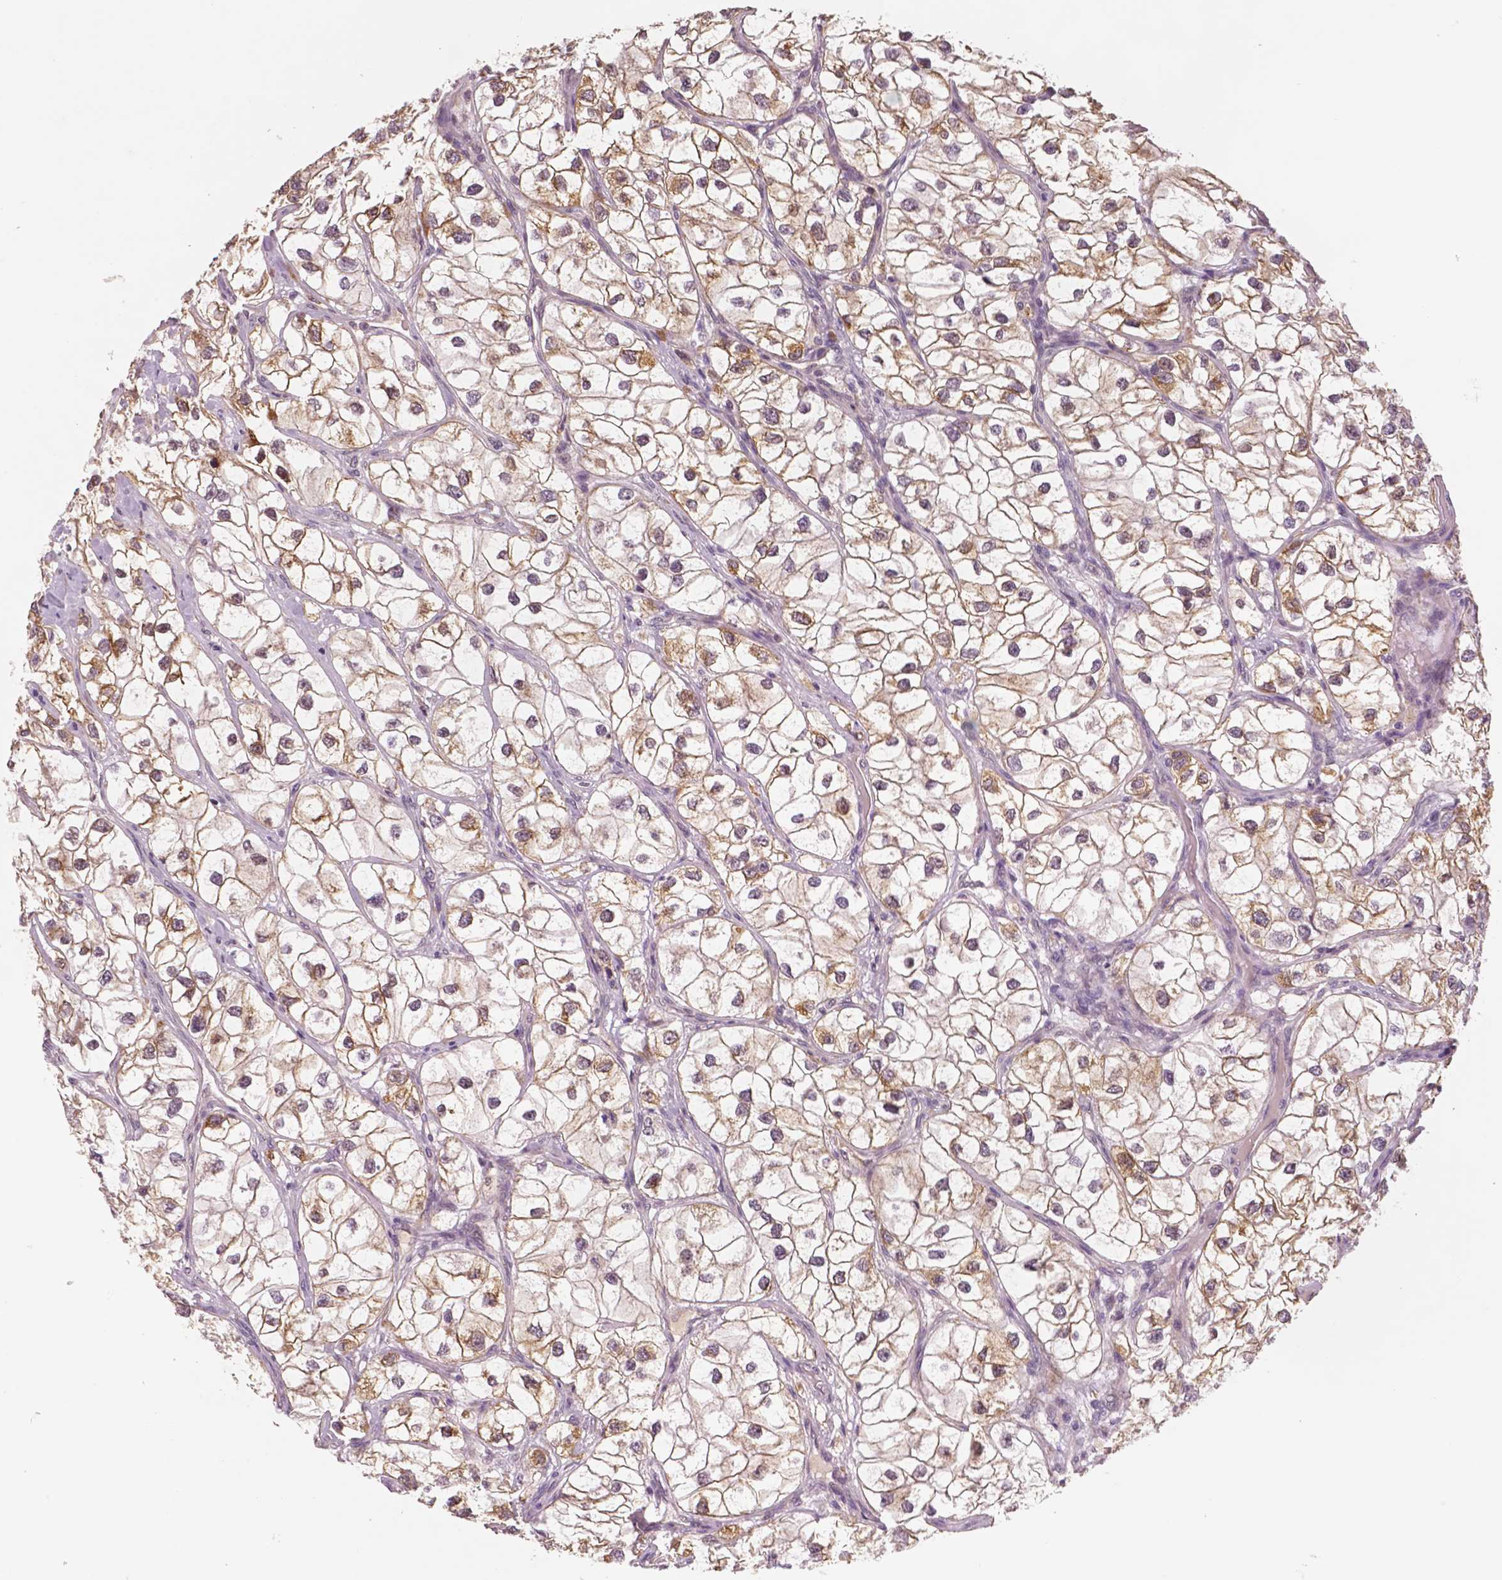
{"staining": {"intensity": "weak", "quantity": ">75%", "location": "cytoplasmic/membranous"}, "tissue": "renal cancer", "cell_type": "Tumor cells", "image_type": "cancer", "snomed": [{"axis": "morphology", "description": "Adenocarcinoma, NOS"}, {"axis": "topography", "description": "Kidney"}], "caption": "A brown stain shows weak cytoplasmic/membranous positivity of a protein in human renal cancer tumor cells. Using DAB (3,3'-diaminobenzidine) (brown) and hematoxylin (blue) stains, captured at high magnification using brightfield microscopy.", "gene": "STAT3", "patient": {"sex": "male", "age": 59}}